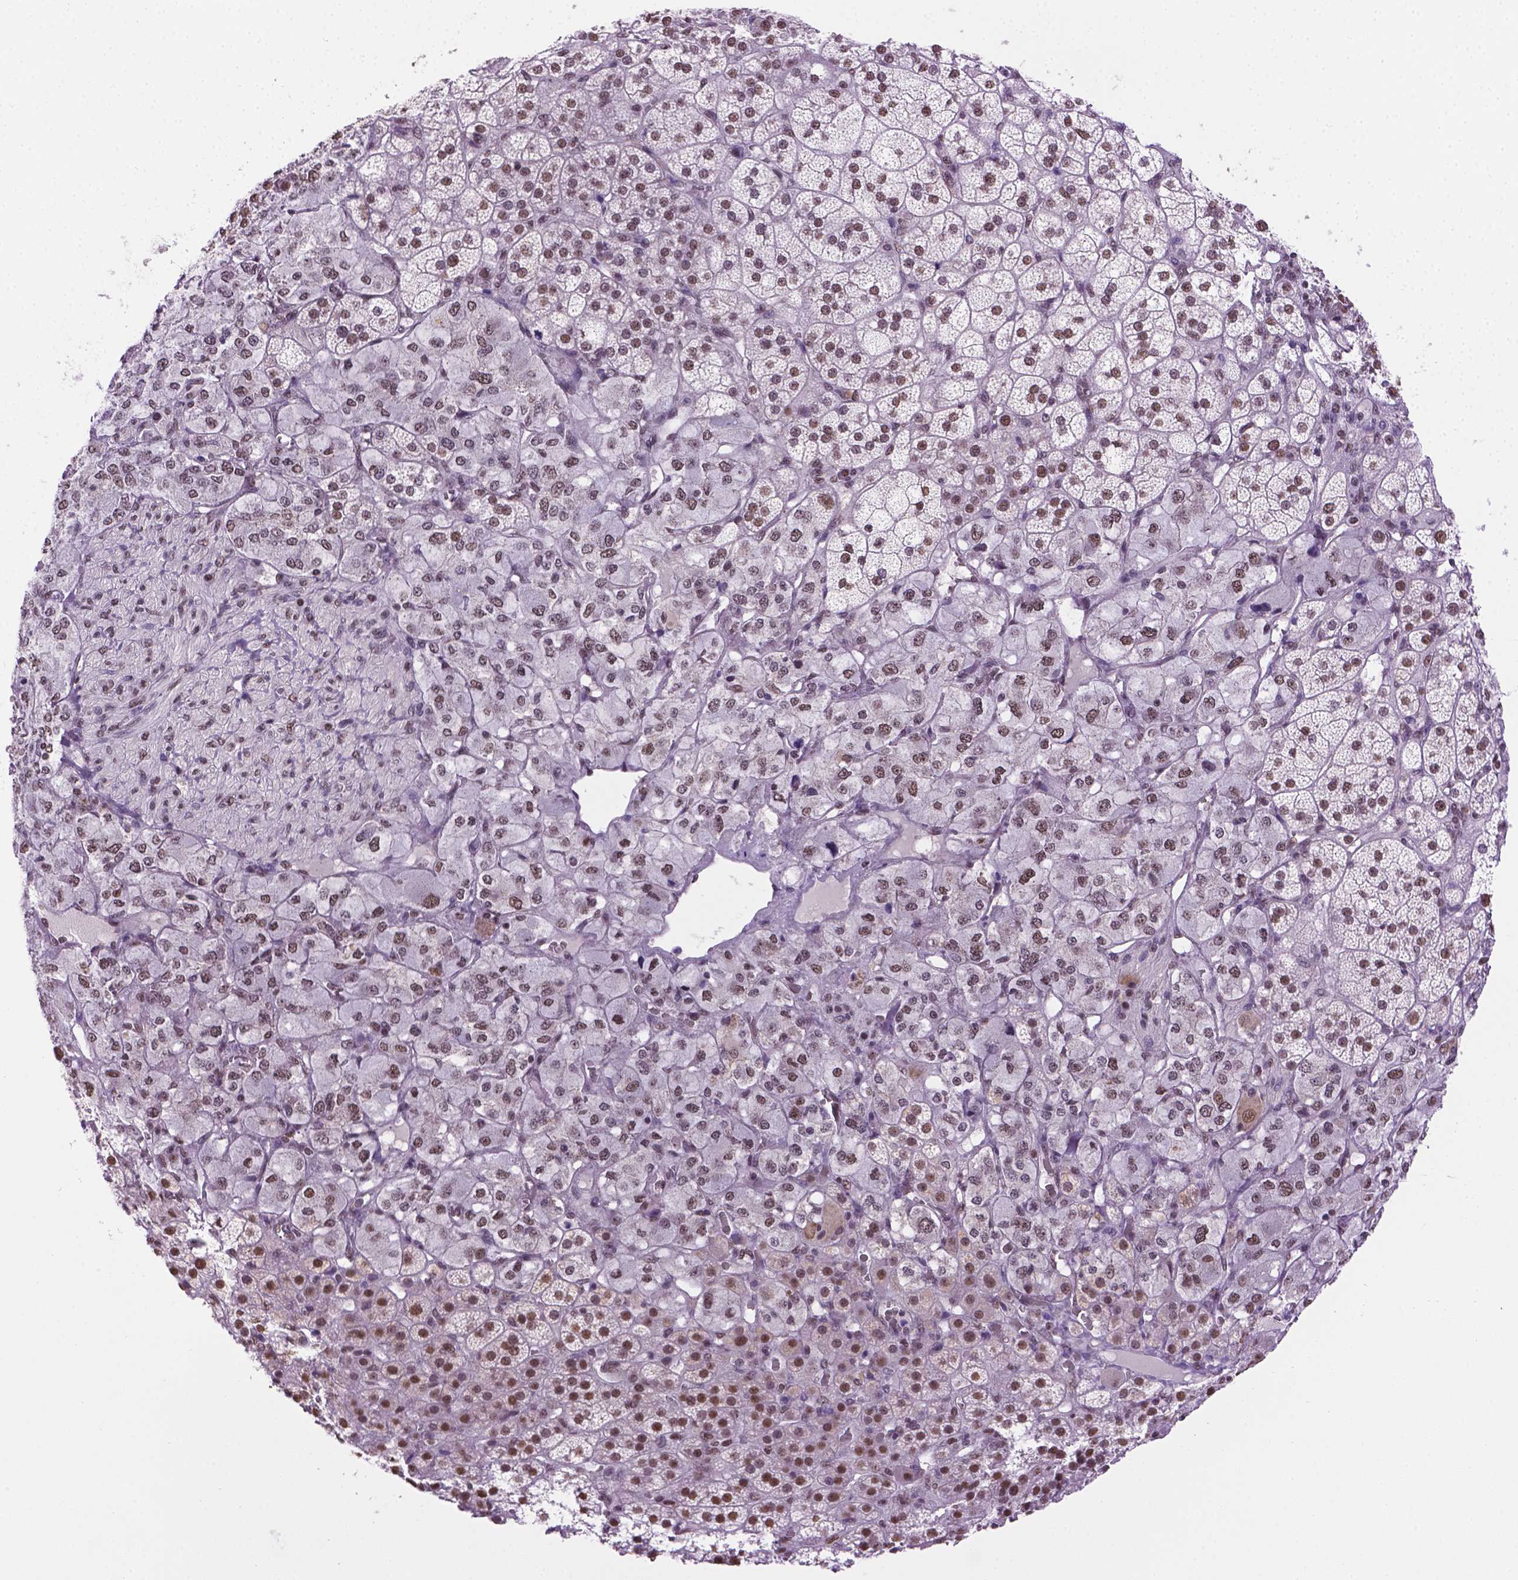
{"staining": {"intensity": "strong", "quantity": "25%-75%", "location": "nuclear"}, "tissue": "adrenal gland", "cell_type": "Glandular cells", "image_type": "normal", "snomed": [{"axis": "morphology", "description": "Normal tissue, NOS"}, {"axis": "topography", "description": "Adrenal gland"}], "caption": "A high-resolution photomicrograph shows IHC staining of benign adrenal gland, which shows strong nuclear staining in about 25%-75% of glandular cells. (DAB (3,3'-diaminobenzidine) IHC with brightfield microscopy, high magnification).", "gene": "ABI2", "patient": {"sex": "female", "age": 60}}